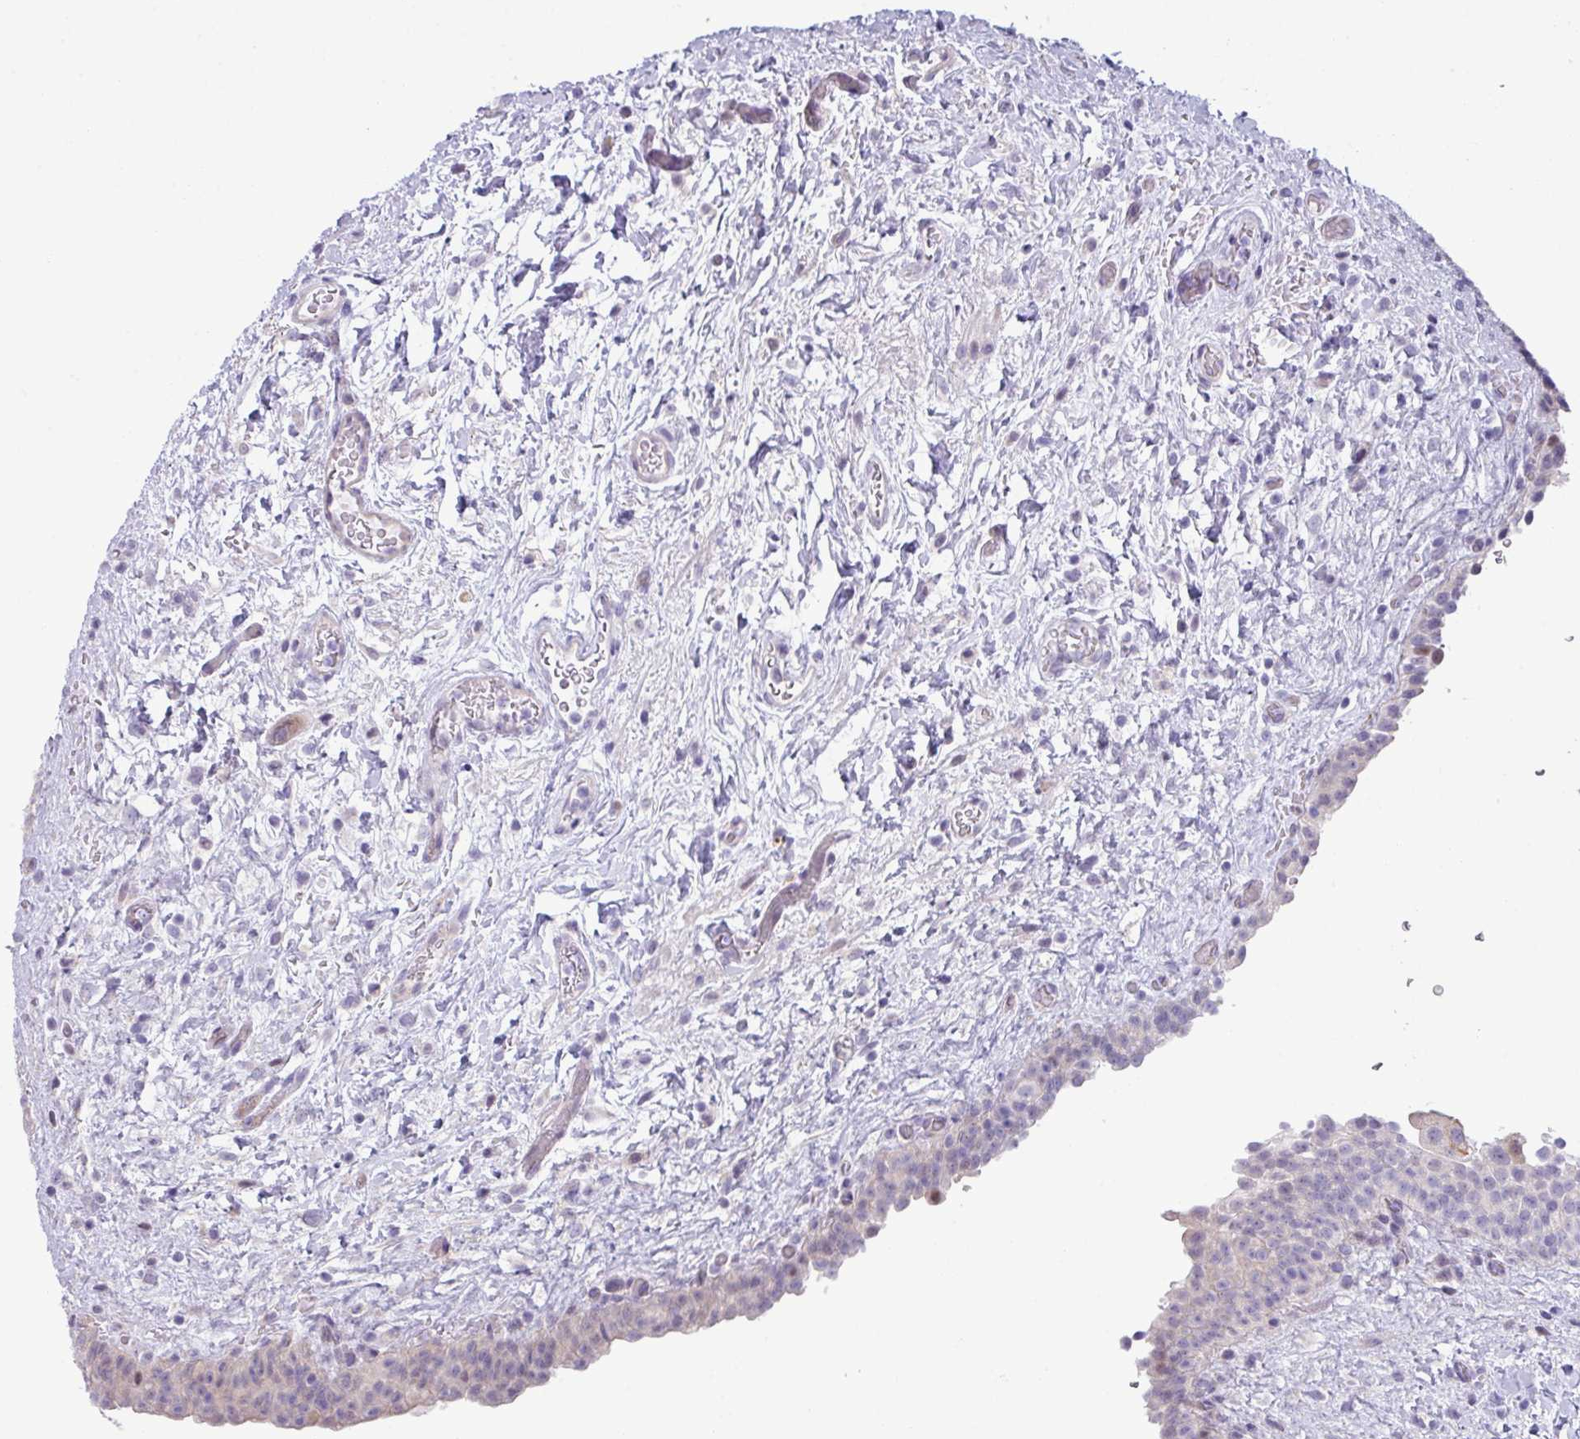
{"staining": {"intensity": "negative", "quantity": "none", "location": "none"}, "tissue": "urinary bladder", "cell_type": "Urothelial cells", "image_type": "normal", "snomed": [{"axis": "morphology", "description": "Normal tissue, NOS"}, {"axis": "topography", "description": "Urinary bladder"}], "caption": "Urothelial cells are negative for protein expression in benign human urinary bladder. The staining is performed using DAB brown chromogen with nuclei counter-stained in using hematoxylin.", "gene": "IRGC", "patient": {"sex": "male", "age": 69}}